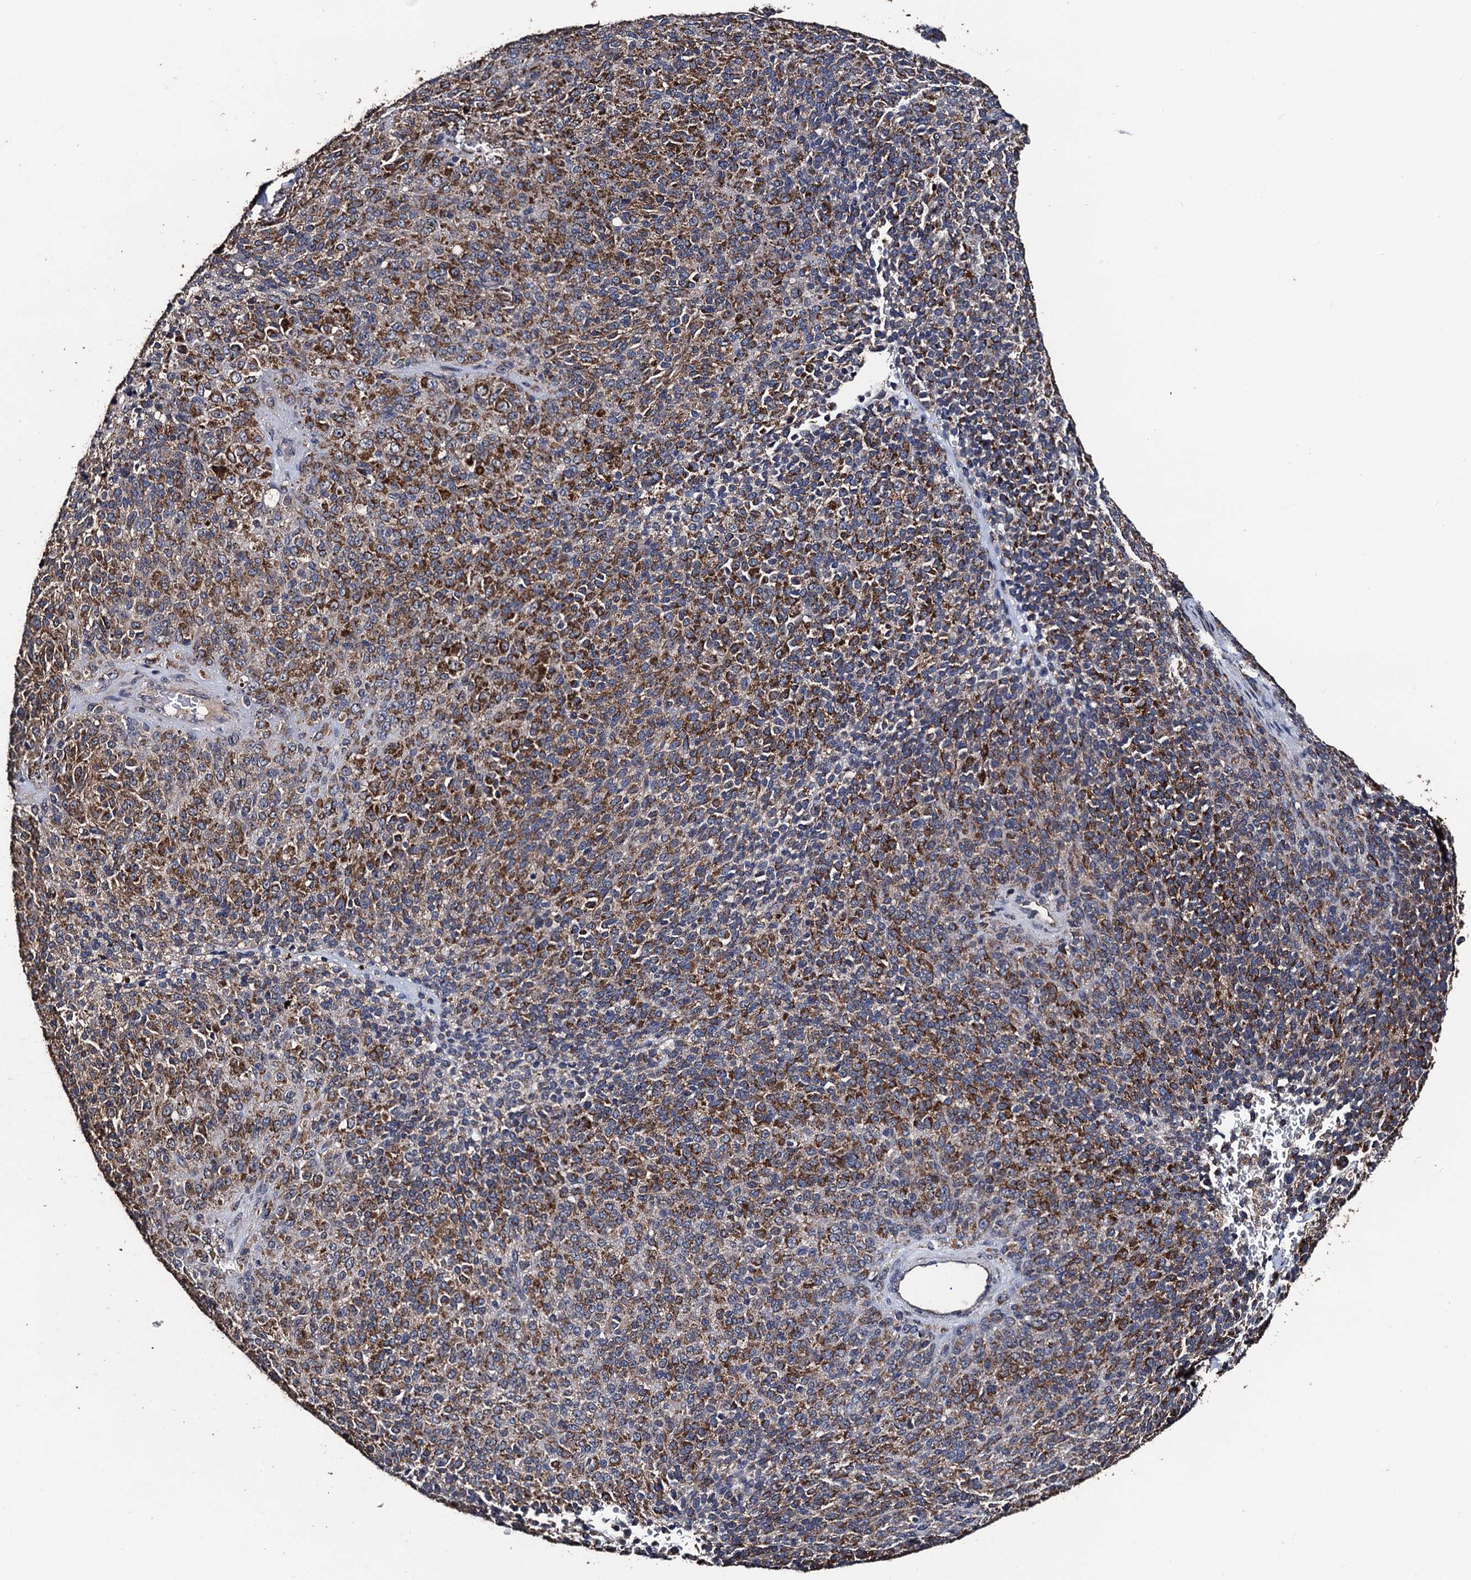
{"staining": {"intensity": "moderate", "quantity": ">75%", "location": "cytoplasmic/membranous"}, "tissue": "melanoma", "cell_type": "Tumor cells", "image_type": "cancer", "snomed": [{"axis": "morphology", "description": "Malignant melanoma, Metastatic site"}, {"axis": "topography", "description": "Brain"}], "caption": "Protein expression analysis of malignant melanoma (metastatic site) reveals moderate cytoplasmic/membranous staining in about >75% of tumor cells.", "gene": "PPTC7", "patient": {"sex": "female", "age": 56}}